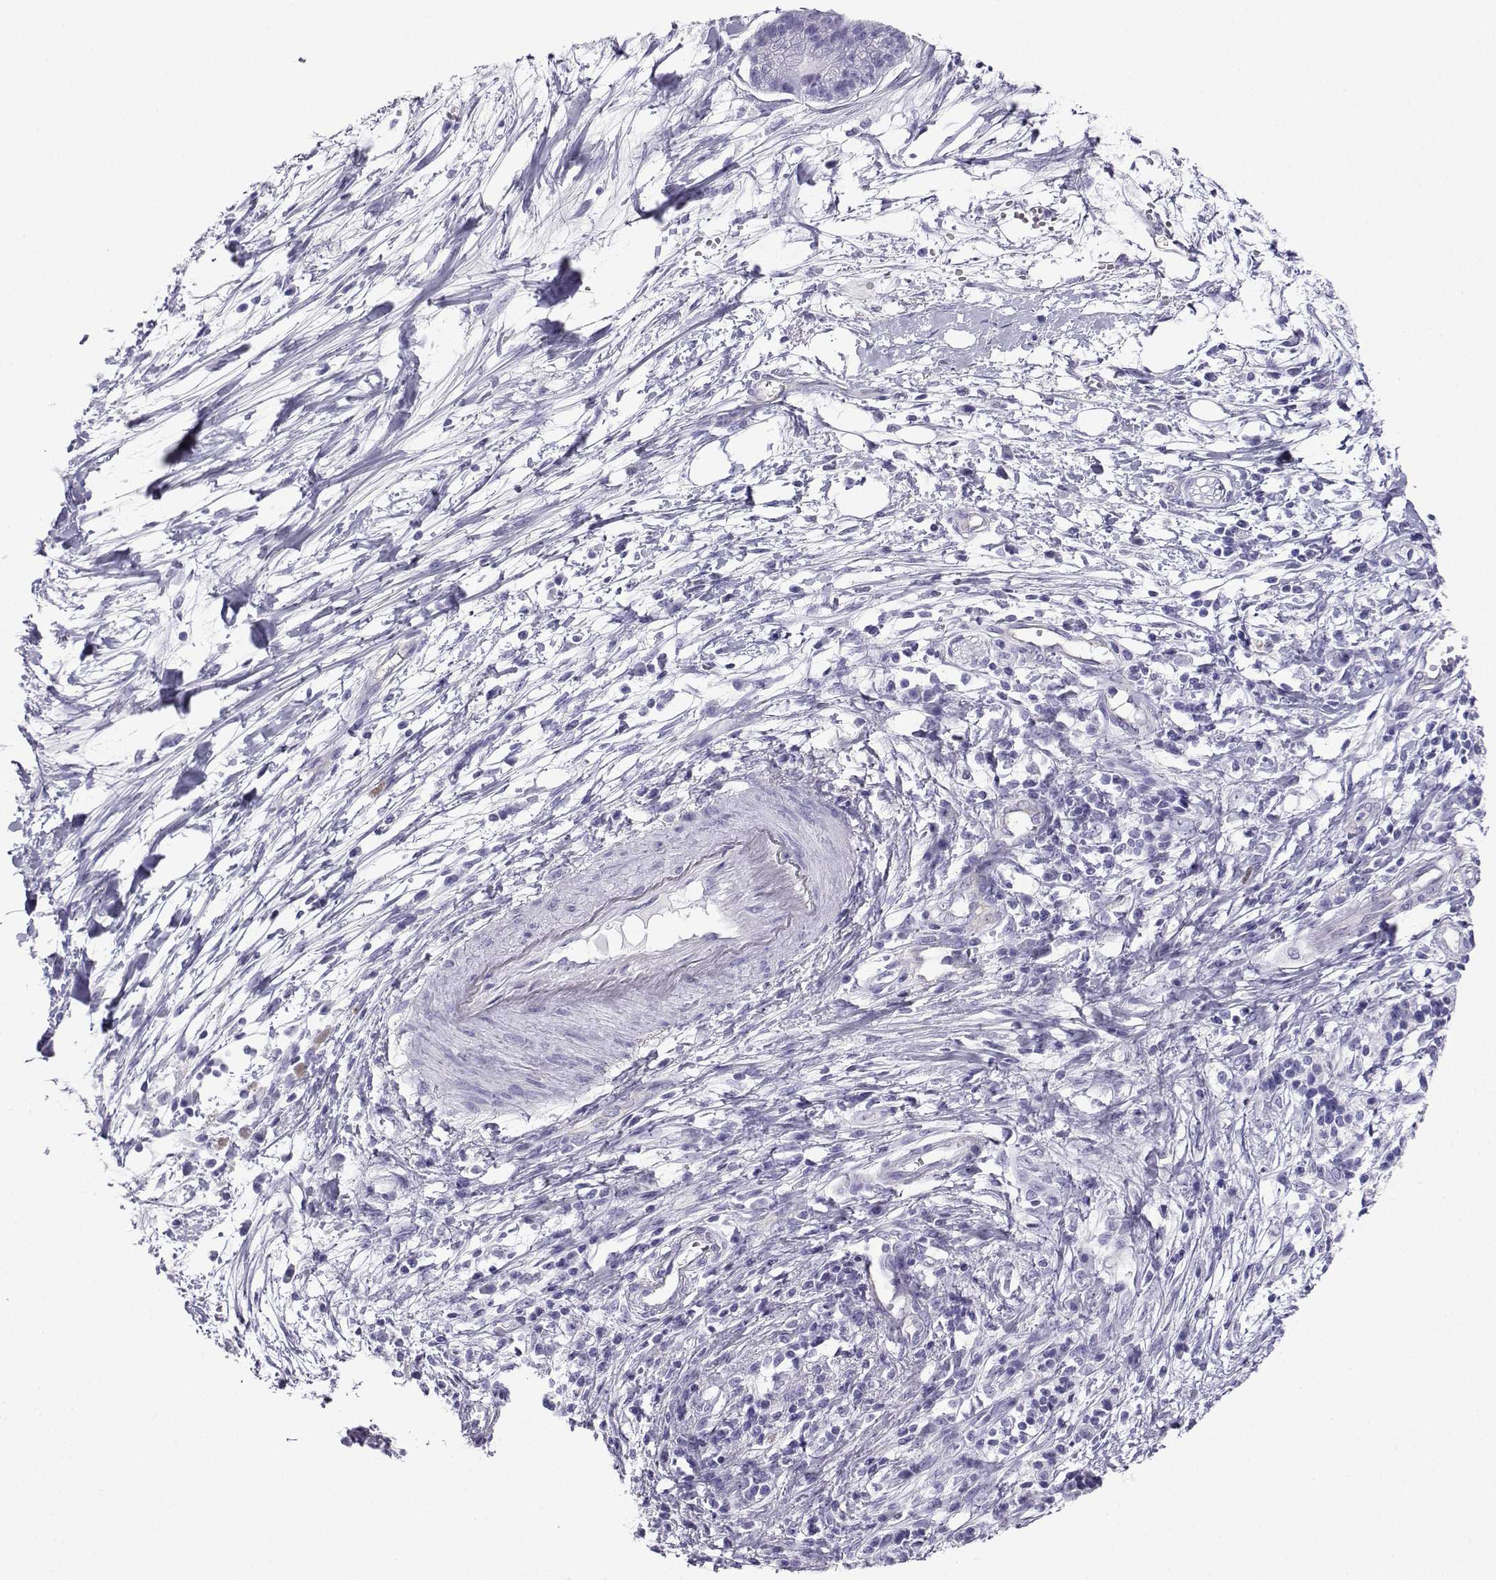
{"staining": {"intensity": "negative", "quantity": "none", "location": "none"}, "tissue": "pancreatic cancer", "cell_type": "Tumor cells", "image_type": "cancer", "snomed": [{"axis": "morphology", "description": "Normal tissue, NOS"}, {"axis": "morphology", "description": "Adenocarcinoma, NOS"}, {"axis": "topography", "description": "Lymph node"}, {"axis": "topography", "description": "Pancreas"}], "caption": "Tumor cells are negative for protein expression in human pancreatic cancer (adenocarcinoma).", "gene": "CD109", "patient": {"sex": "female", "age": 58}}